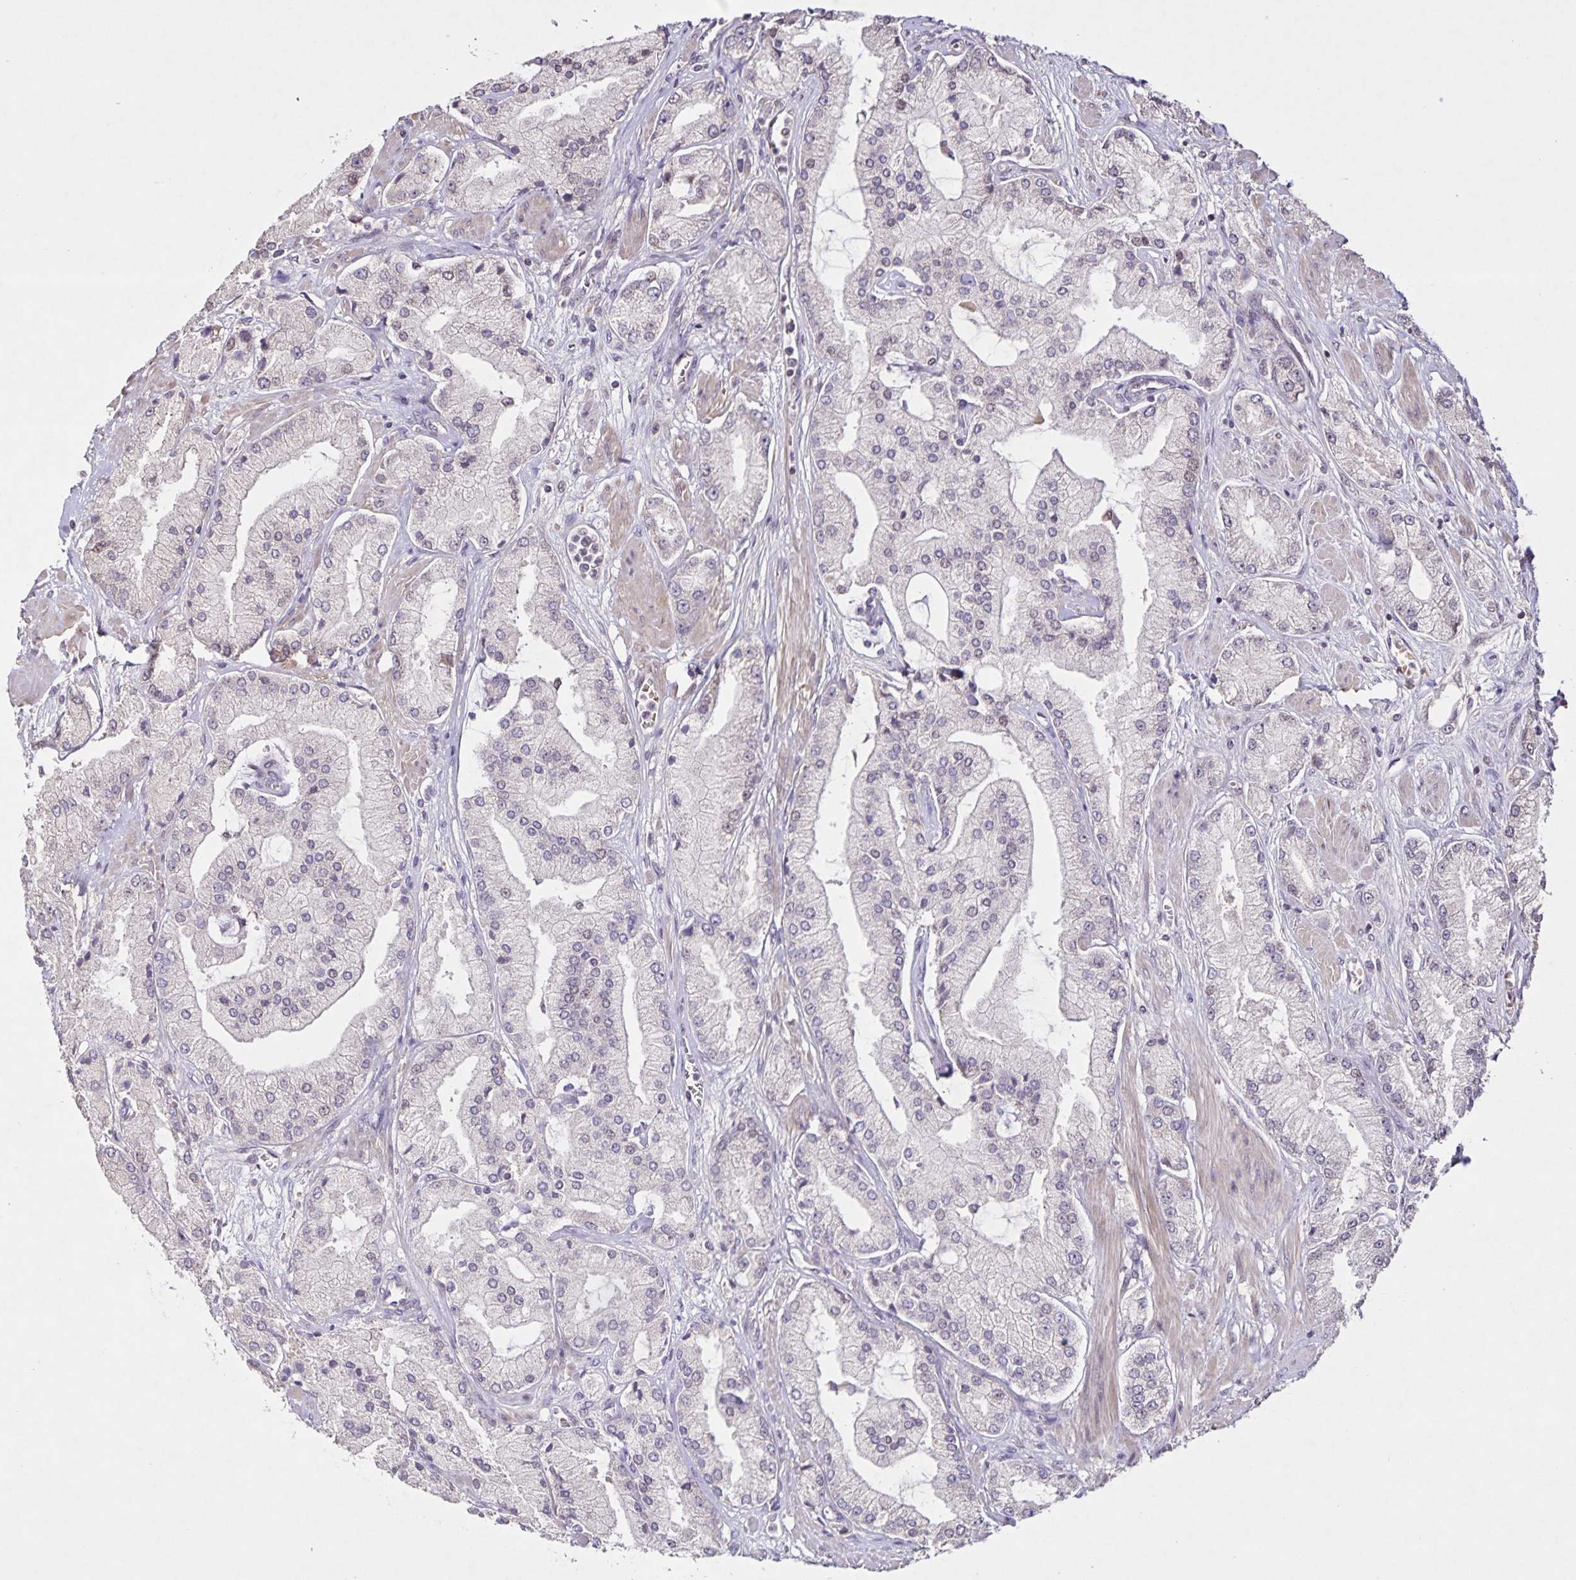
{"staining": {"intensity": "negative", "quantity": "none", "location": "none"}, "tissue": "prostate cancer", "cell_type": "Tumor cells", "image_type": "cancer", "snomed": [{"axis": "morphology", "description": "Adenocarcinoma, High grade"}, {"axis": "topography", "description": "Prostate"}], "caption": "Immunohistochemistry image of neoplastic tissue: human prostate adenocarcinoma (high-grade) stained with DAB shows no significant protein expression in tumor cells.", "gene": "GDF2", "patient": {"sex": "male", "age": 68}}